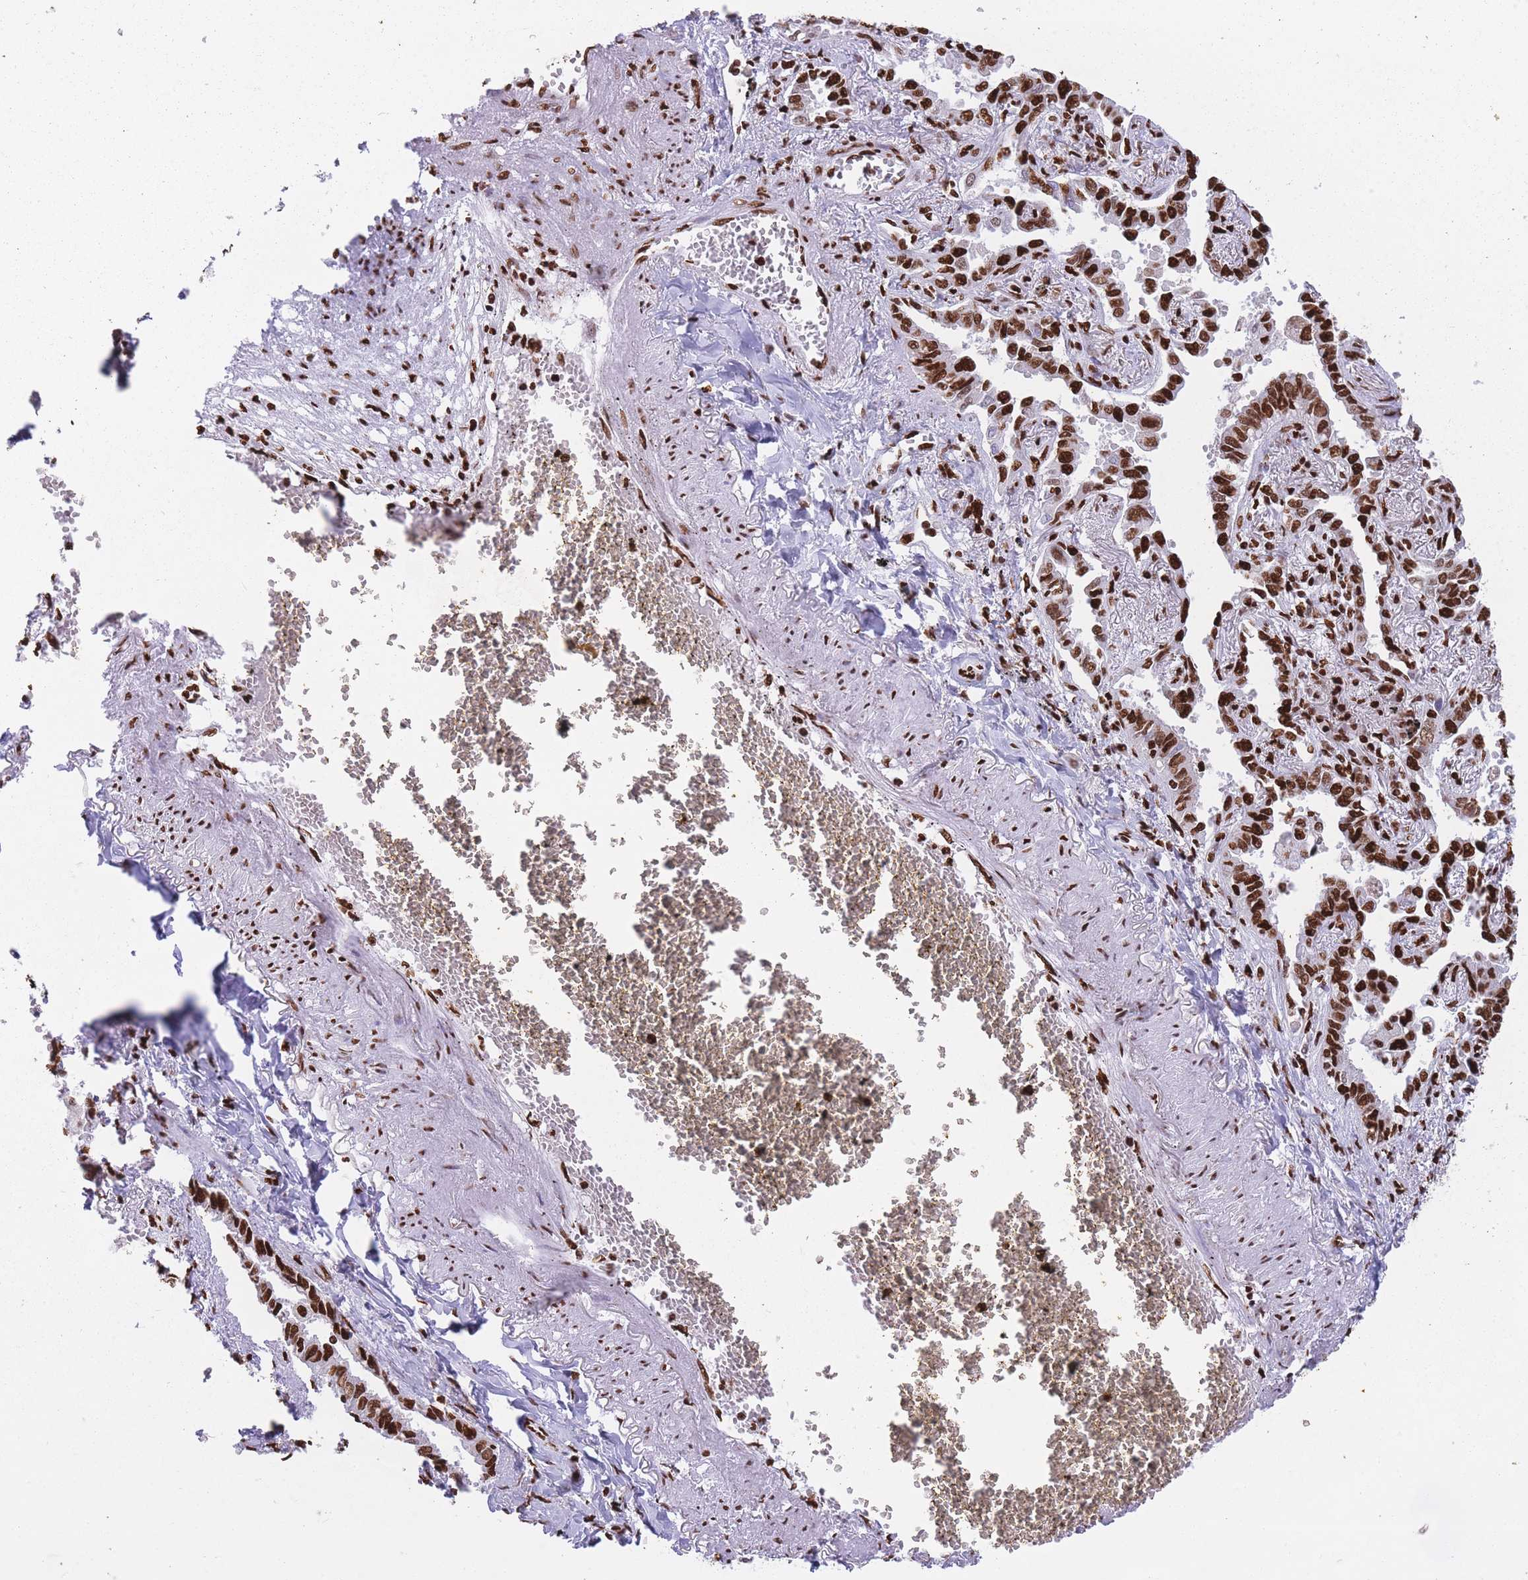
{"staining": {"intensity": "strong", "quantity": ">75%", "location": "nuclear"}, "tissue": "lung cancer", "cell_type": "Tumor cells", "image_type": "cancer", "snomed": [{"axis": "morphology", "description": "Adenocarcinoma, NOS"}, {"axis": "topography", "description": "Lung"}], "caption": "Human lung cancer (adenocarcinoma) stained with a brown dye shows strong nuclear positive staining in about >75% of tumor cells.", "gene": "HNRNPUL1", "patient": {"sex": "male", "age": 67}}